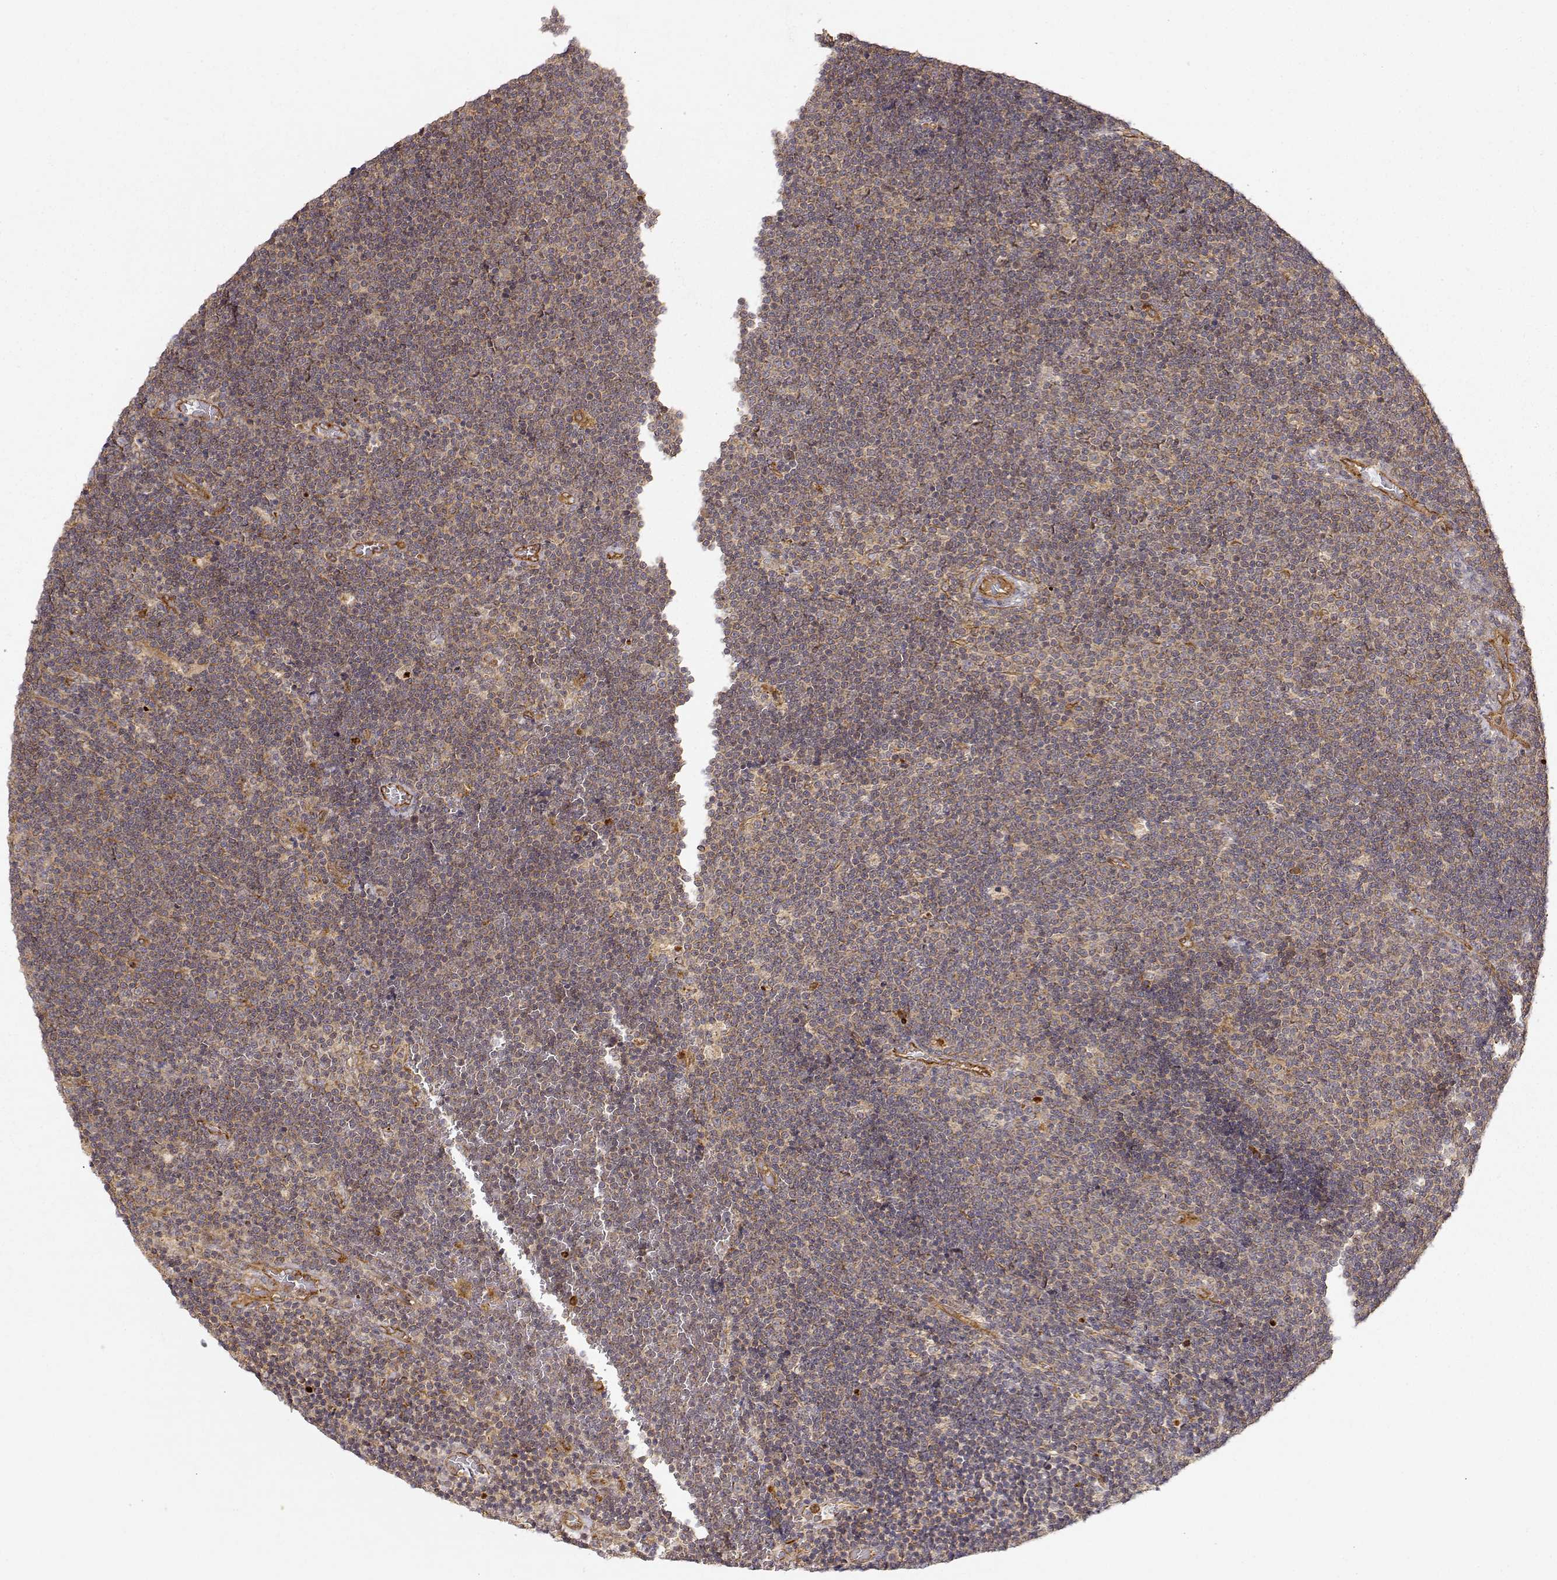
{"staining": {"intensity": "weak", "quantity": ">75%", "location": "cytoplasmic/membranous"}, "tissue": "lymphoma", "cell_type": "Tumor cells", "image_type": "cancer", "snomed": [{"axis": "morphology", "description": "Malignant lymphoma, non-Hodgkin's type, Low grade"}, {"axis": "topography", "description": "Brain"}], "caption": "The micrograph reveals immunohistochemical staining of malignant lymphoma, non-Hodgkin's type (low-grade). There is weak cytoplasmic/membranous expression is identified in approximately >75% of tumor cells.", "gene": "CDK5RAP2", "patient": {"sex": "female", "age": 66}}